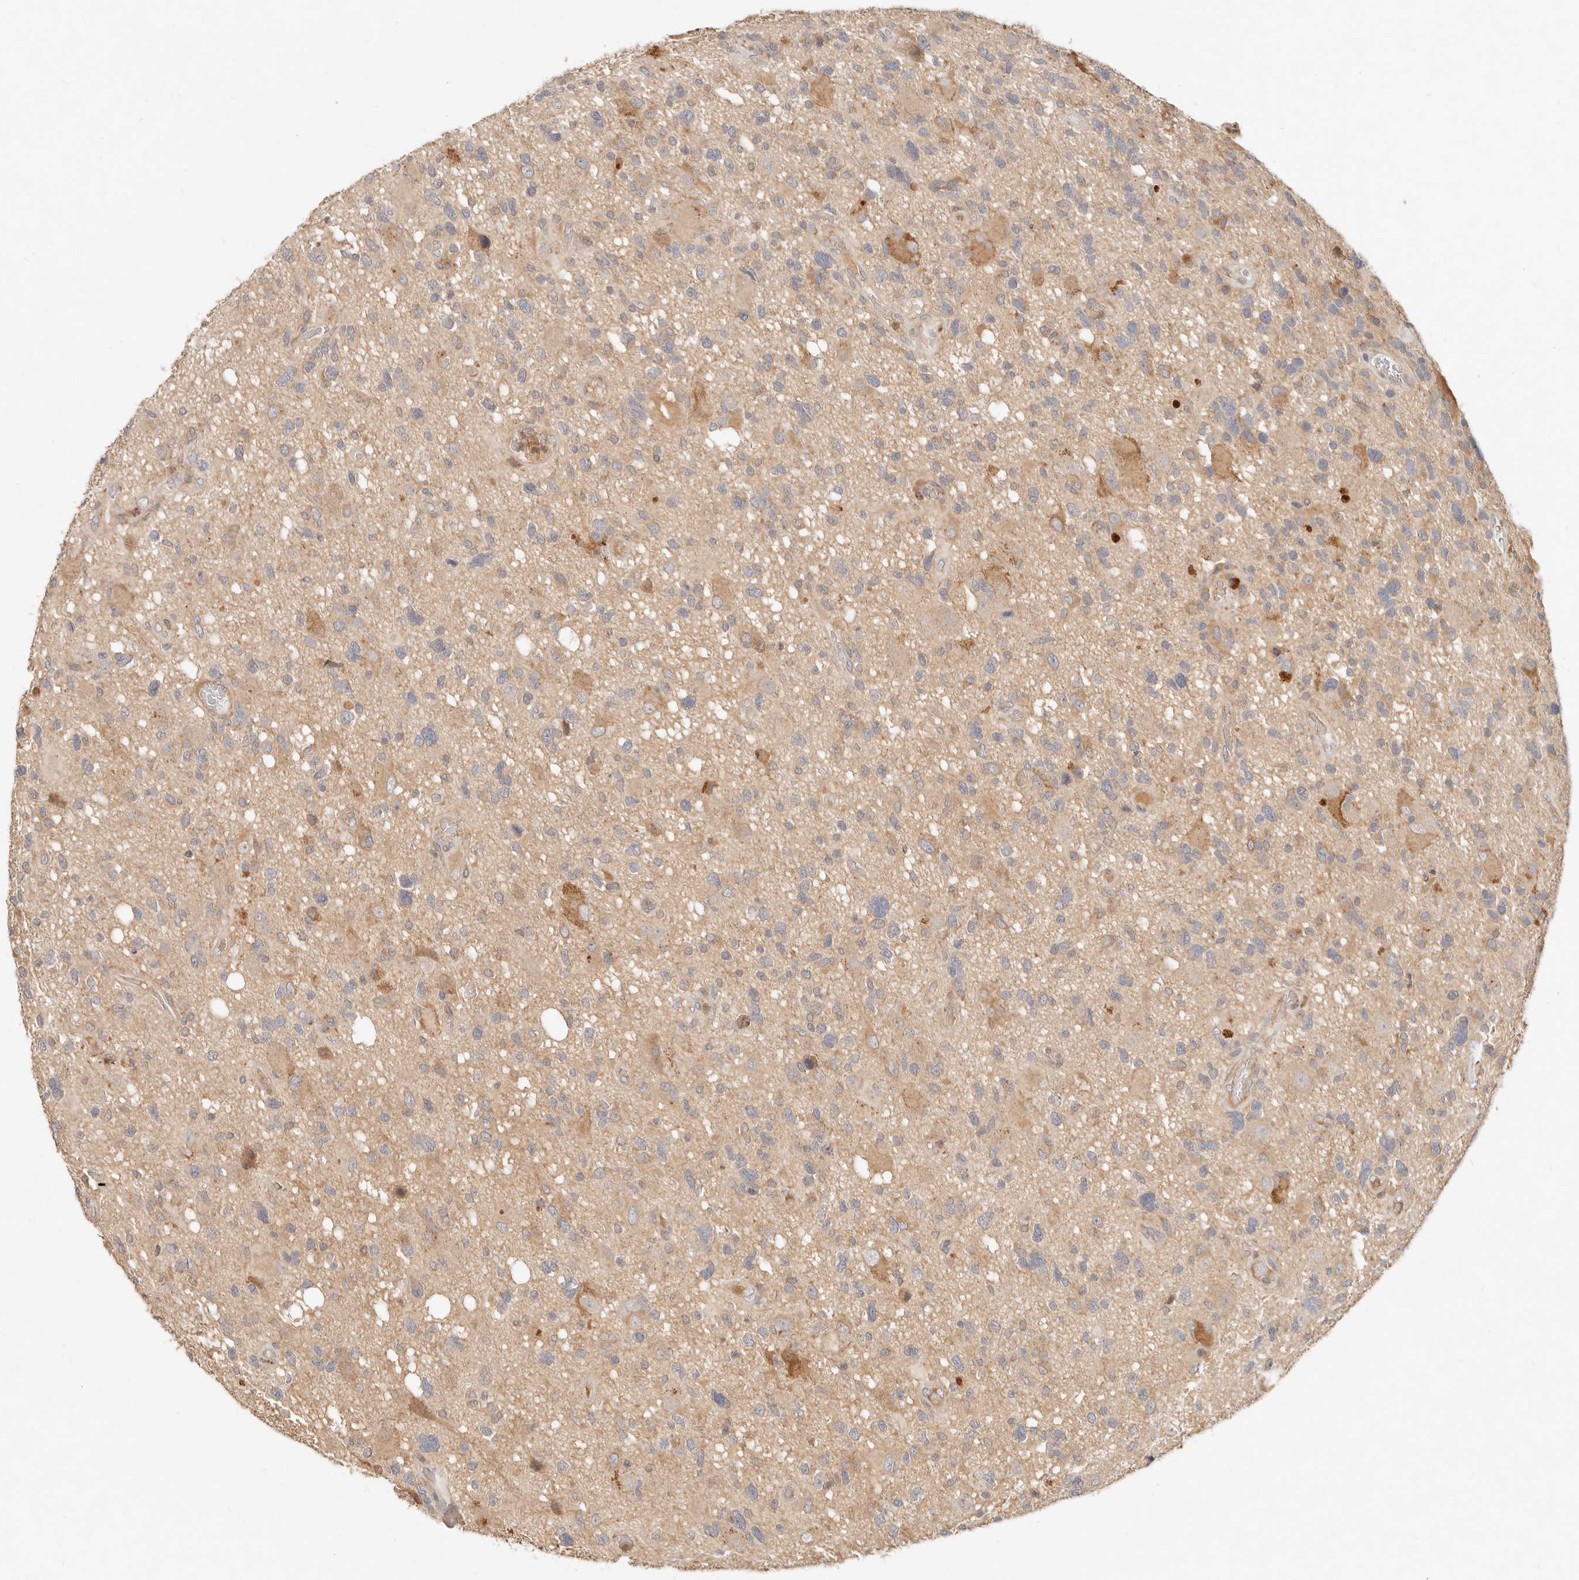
{"staining": {"intensity": "negative", "quantity": "none", "location": "none"}, "tissue": "glioma", "cell_type": "Tumor cells", "image_type": "cancer", "snomed": [{"axis": "morphology", "description": "Glioma, malignant, High grade"}, {"axis": "topography", "description": "Brain"}], "caption": "A high-resolution histopathology image shows IHC staining of glioma, which reveals no significant positivity in tumor cells.", "gene": "ARHGEF10L", "patient": {"sex": "male", "age": 33}}